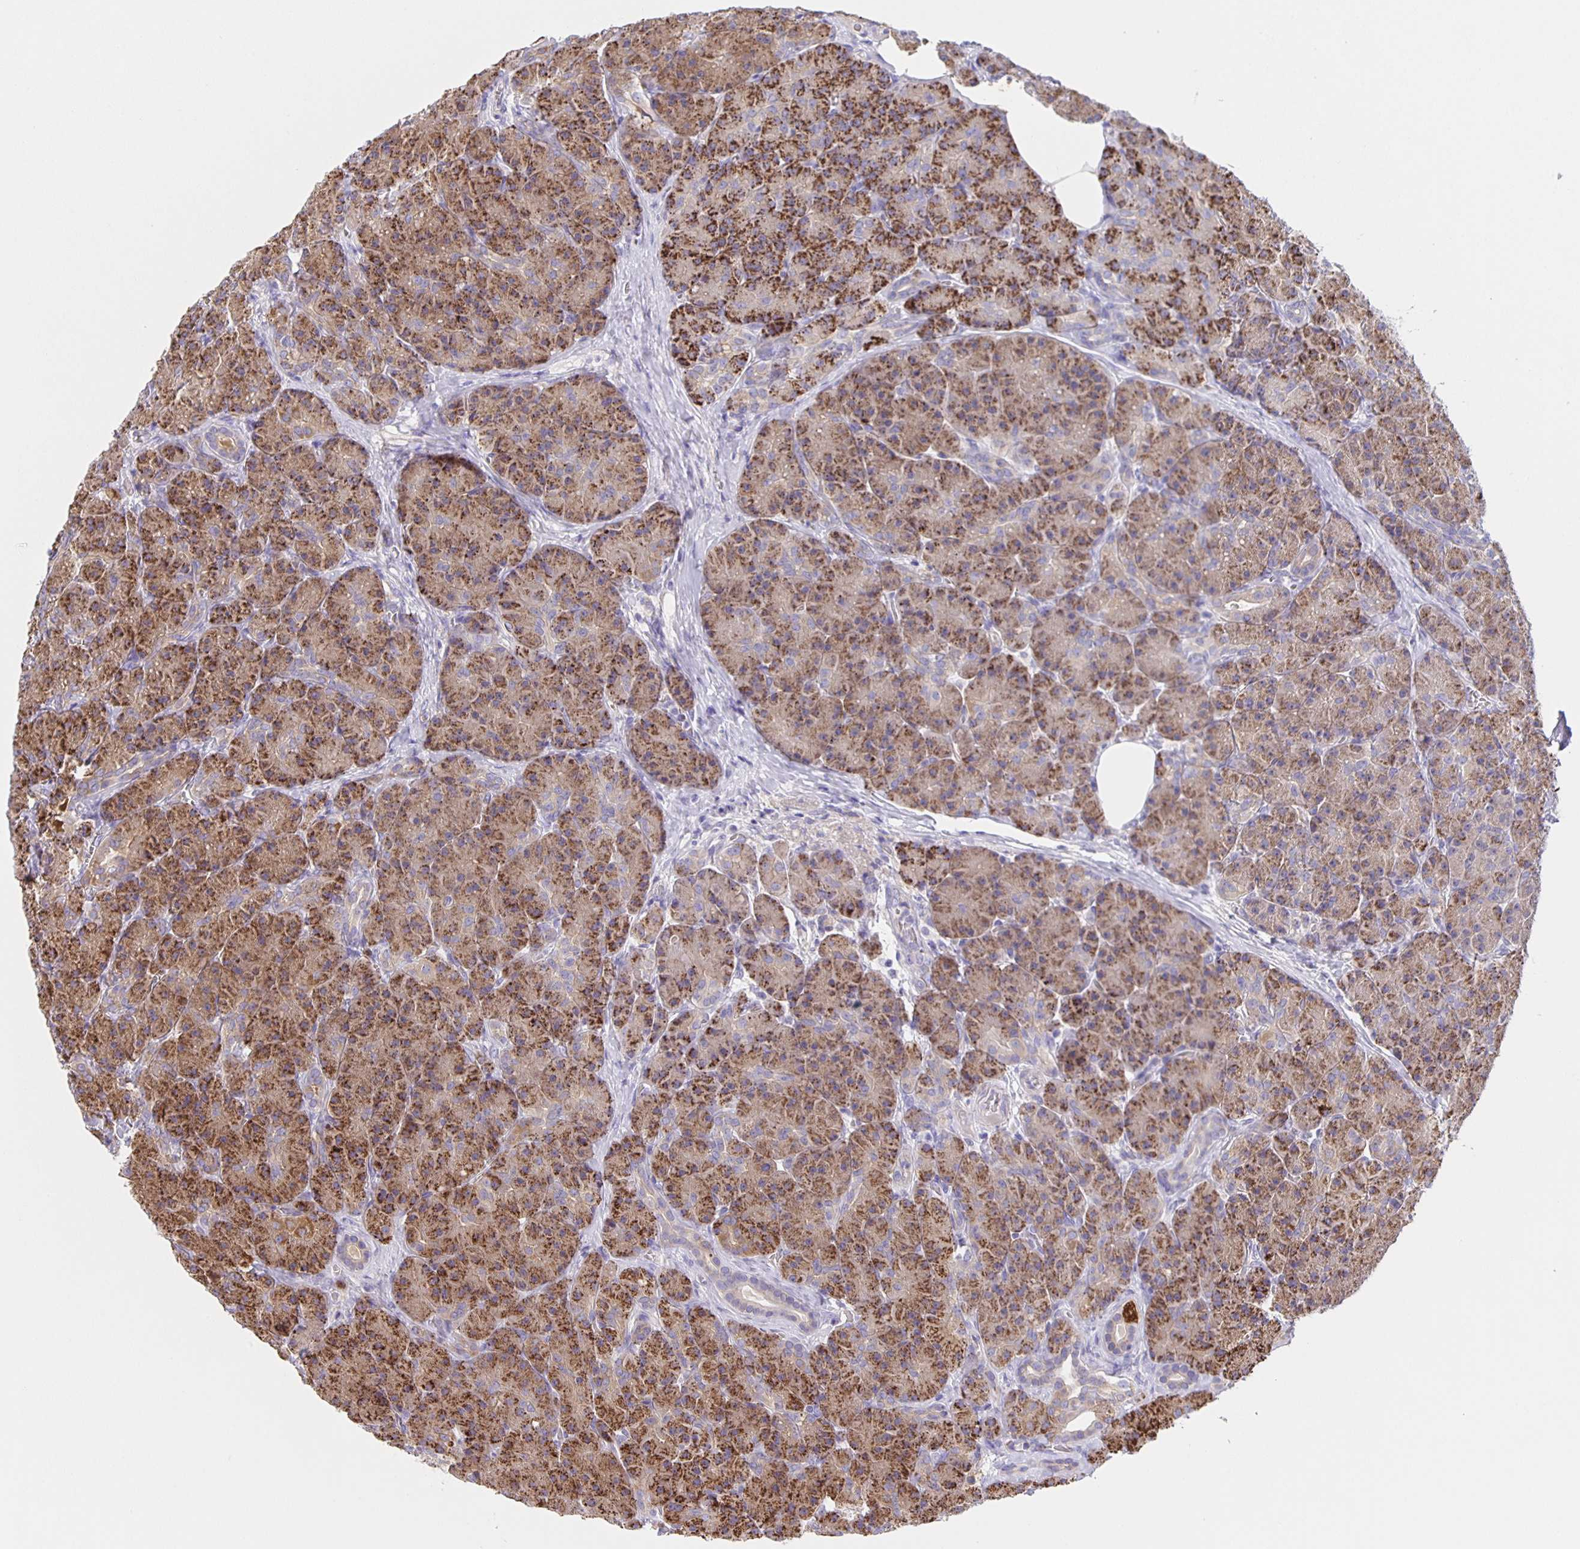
{"staining": {"intensity": "strong", "quantity": "25%-75%", "location": "cytoplasmic/membranous"}, "tissue": "pancreas", "cell_type": "Exocrine glandular cells", "image_type": "normal", "snomed": [{"axis": "morphology", "description": "Normal tissue, NOS"}, {"axis": "topography", "description": "Pancreas"}], "caption": "An immunohistochemistry image of benign tissue is shown. Protein staining in brown highlights strong cytoplasmic/membranous positivity in pancreas within exocrine glandular cells. (Stains: DAB in brown, nuclei in blue, Microscopy: brightfield microscopy at high magnification).", "gene": "JMJD4", "patient": {"sex": "male", "age": 57}}